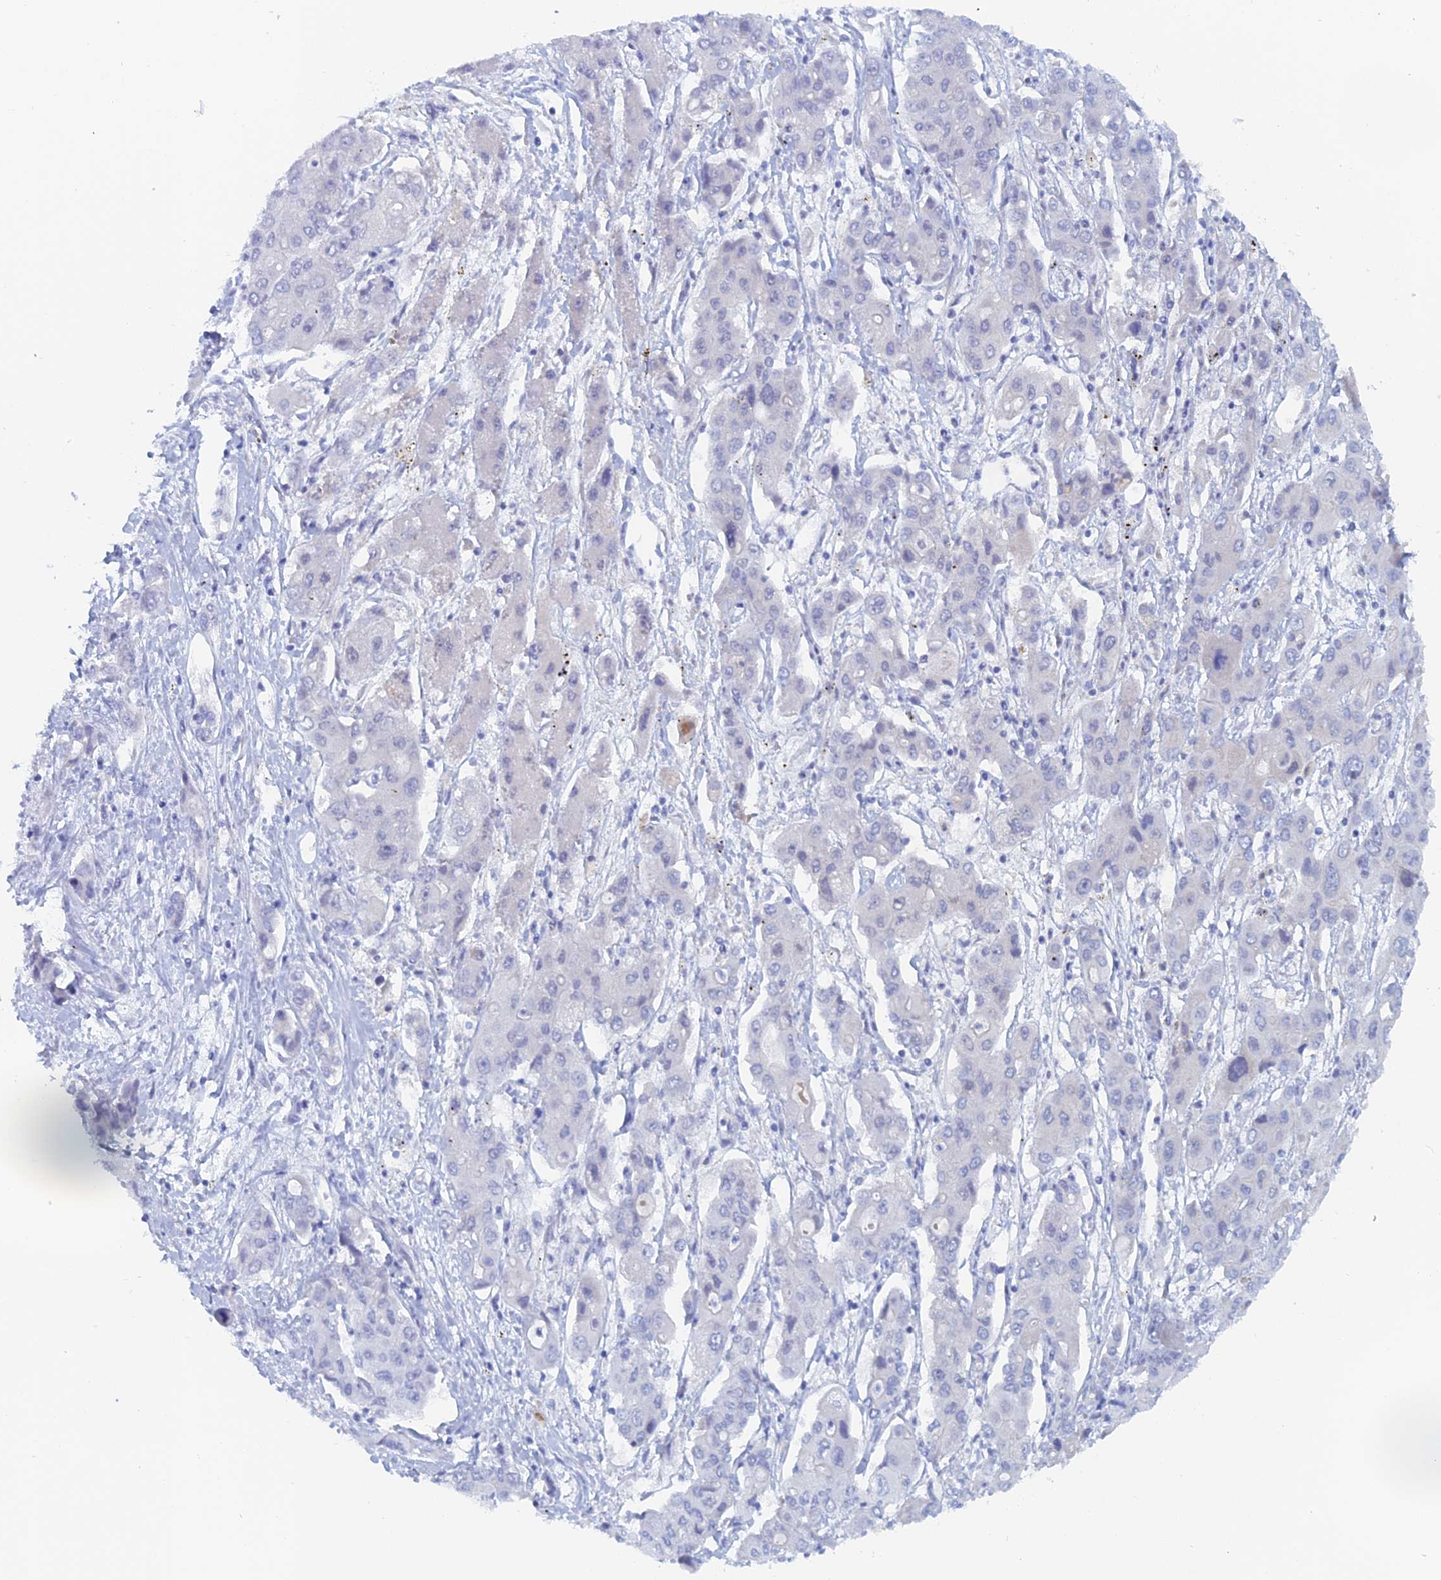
{"staining": {"intensity": "weak", "quantity": "<25%", "location": "nuclear"}, "tissue": "liver cancer", "cell_type": "Tumor cells", "image_type": "cancer", "snomed": [{"axis": "morphology", "description": "Cholangiocarcinoma"}, {"axis": "topography", "description": "Liver"}], "caption": "This is an immunohistochemistry histopathology image of liver cancer (cholangiocarcinoma). There is no staining in tumor cells.", "gene": "ELOVL6", "patient": {"sex": "male", "age": 67}}